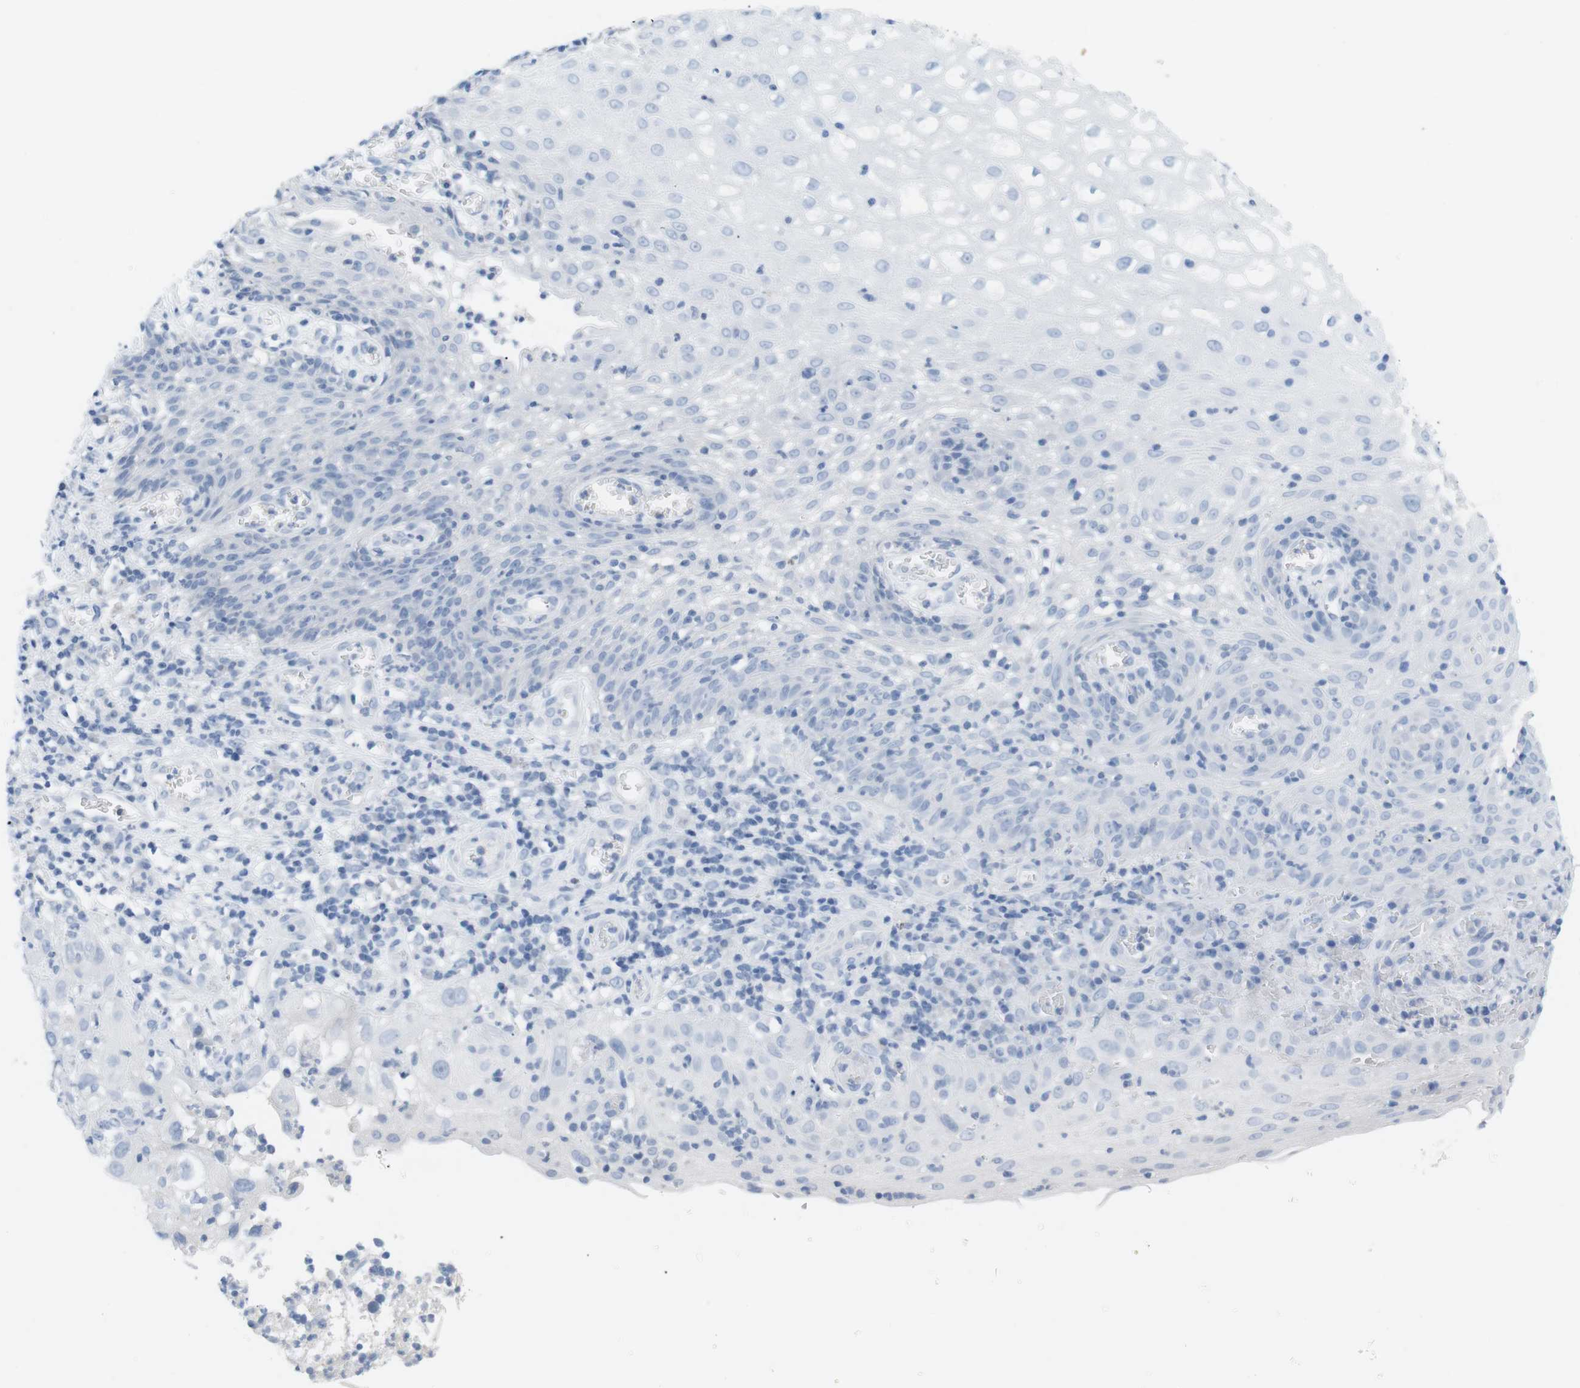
{"staining": {"intensity": "negative", "quantity": "none", "location": "none"}, "tissue": "cervical cancer", "cell_type": "Tumor cells", "image_type": "cancer", "snomed": [{"axis": "morphology", "description": "Squamous cell carcinoma, NOS"}, {"axis": "topography", "description": "Cervix"}], "caption": "This micrograph is of cervical cancer (squamous cell carcinoma) stained with immunohistochemistry to label a protein in brown with the nuclei are counter-stained blue. There is no expression in tumor cells.", "gene": "HBG2", "patient": {"sex": "female", "age": 32}}